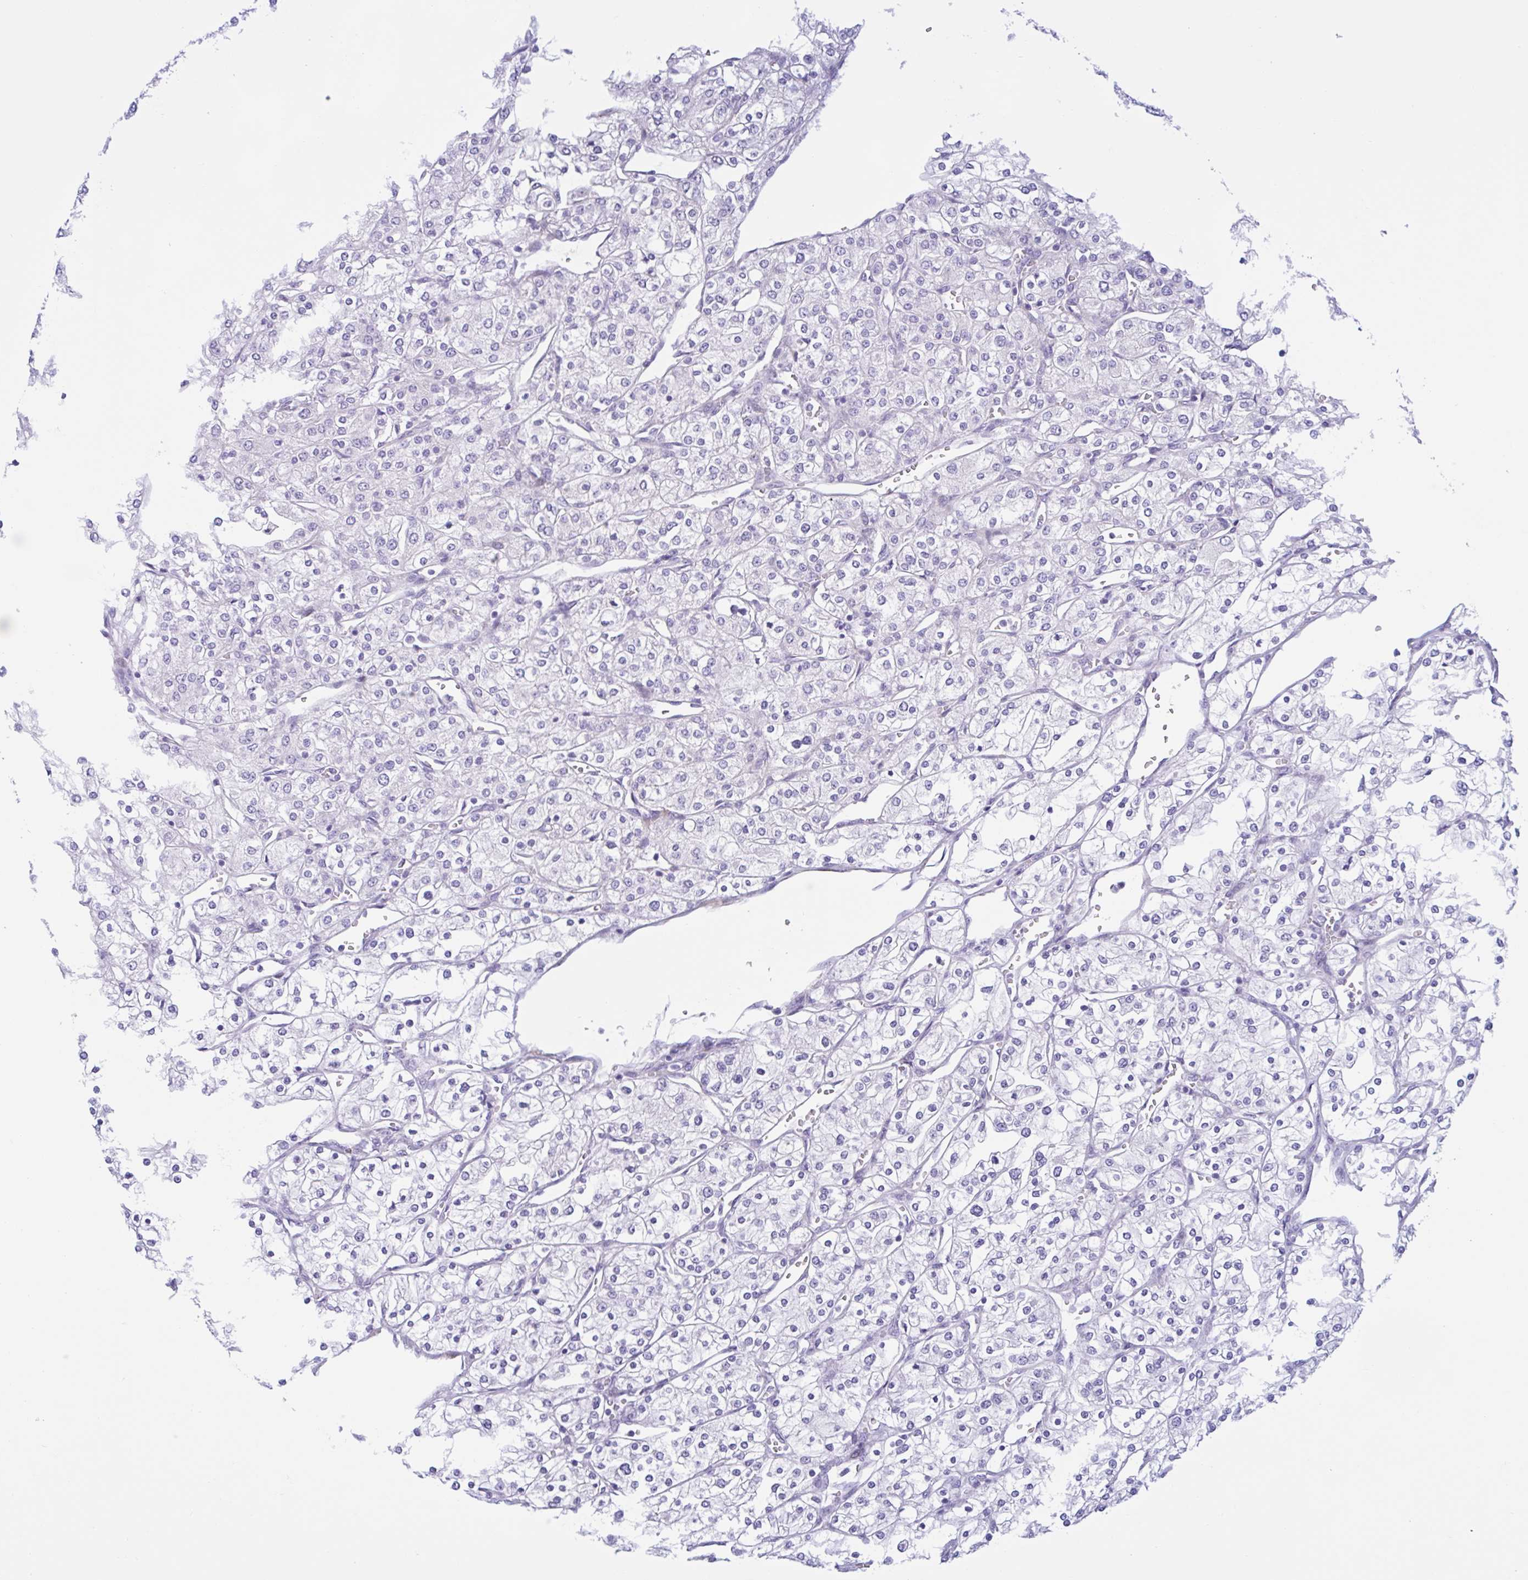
{"staining": {"intensity": "negative", "quantity": "none", "location": "none"}, "tissue": "renal cancer", "cell_type": "Tumor cells", "image_type": "cancer", "snomed": [{"axis": "morphology", "description": "Adenocarcinoma, NOS"}, {"axis": "topography", "description": "Kidney"}], "caption": "An immunohistochemistry (IHC) micrograph of renal cancer (adenocarcinoma) is shown. There is no staining in tumor cells of renal cancer (adenocarcinoma).", "gene": "AHCYL2", "patient": {"sex": "male", "age": 80}}